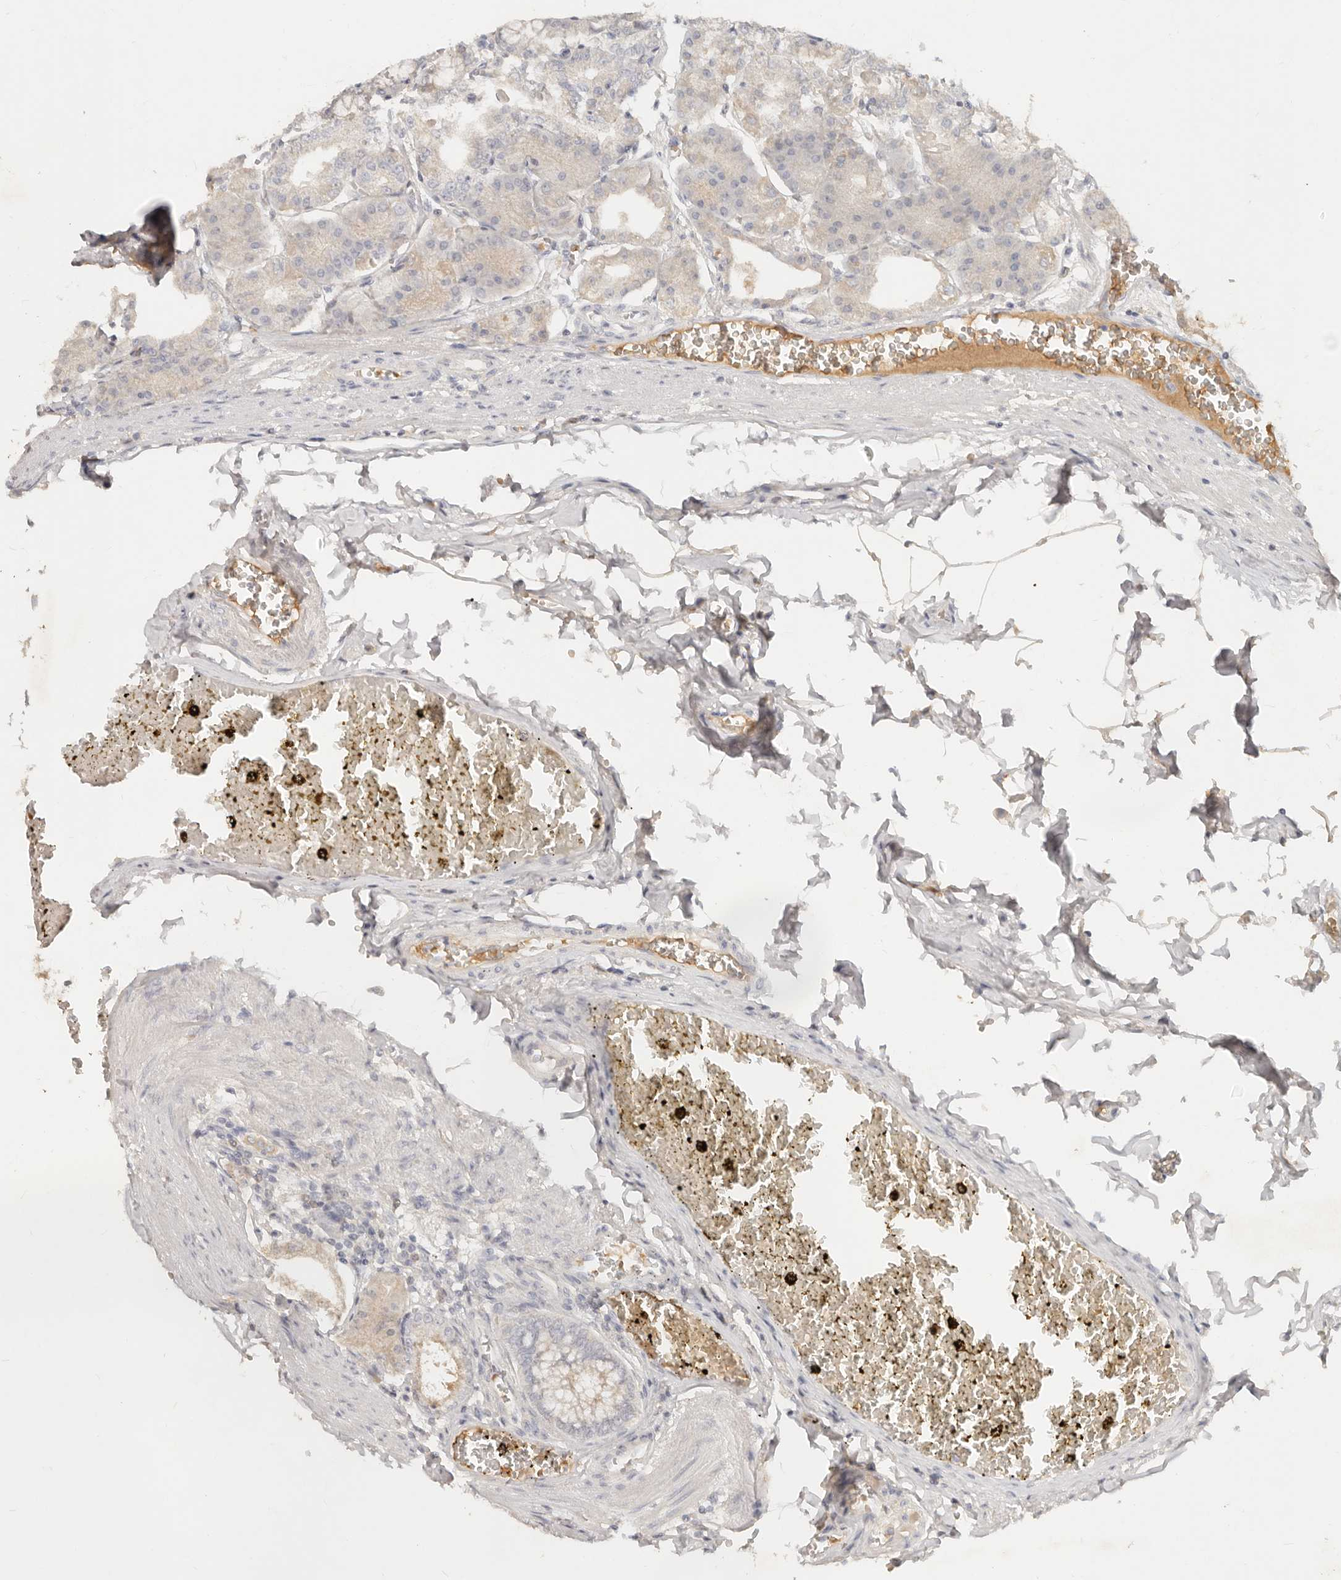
{"staining": {"intensity": "weak", "quantity": "25%-75%", "location": "cytoplasmic/membranous"}, "tissue": "stomach", "cell_type": "Glandular cells", "image_type": "normal", "snomed": [{"axis": "morphology", "description": "Normal tissue, NOS"}, {"axis": "topography", "description": "Stomach, lower"}], "caption": "Immunohistochemical staining of benign stomach displays weak cytoplasmic/membranous protein staining in about 25%-75% of glandular cells.", "gene": "NECAP2", "patient": {"sex": "male", "age": 71}}